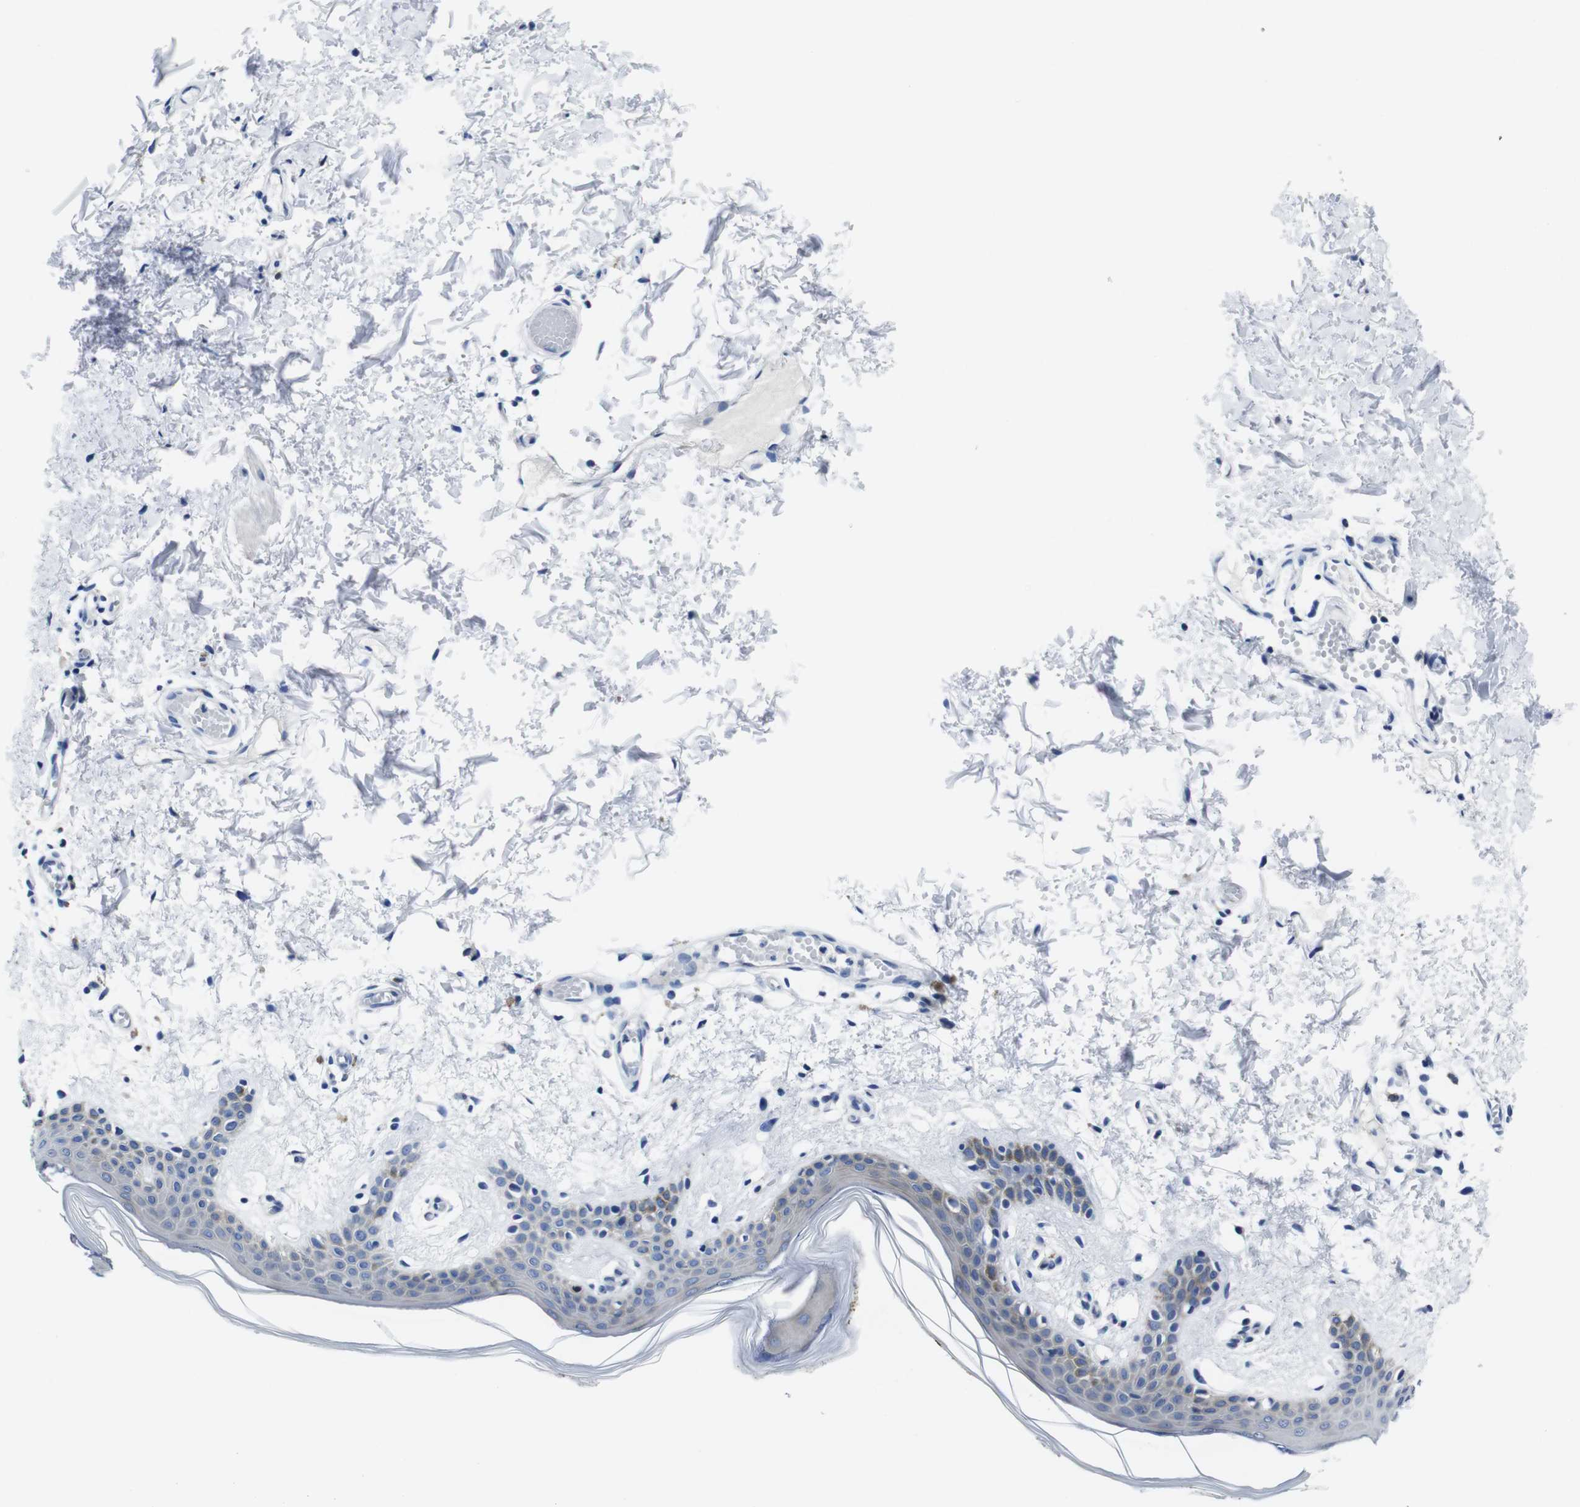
{"staining": {"intensity": "negative", "quantity": "none", "location": "none"}, "tissue": "skin", "cell_type": "Fibroblasts", "image_type": "normal", "snomed": [{"axis": "morphology", "description": "Normal tissue, NOS"}, {"axis": "topography", "description": "Skin"}], "caption": "An IHC photomicrograph of unremarkable skin is shown. There is no staining in fibroblasts of skin.", "gene": "EIF4A1", "patient": {"sex": "male", "age": 53}}